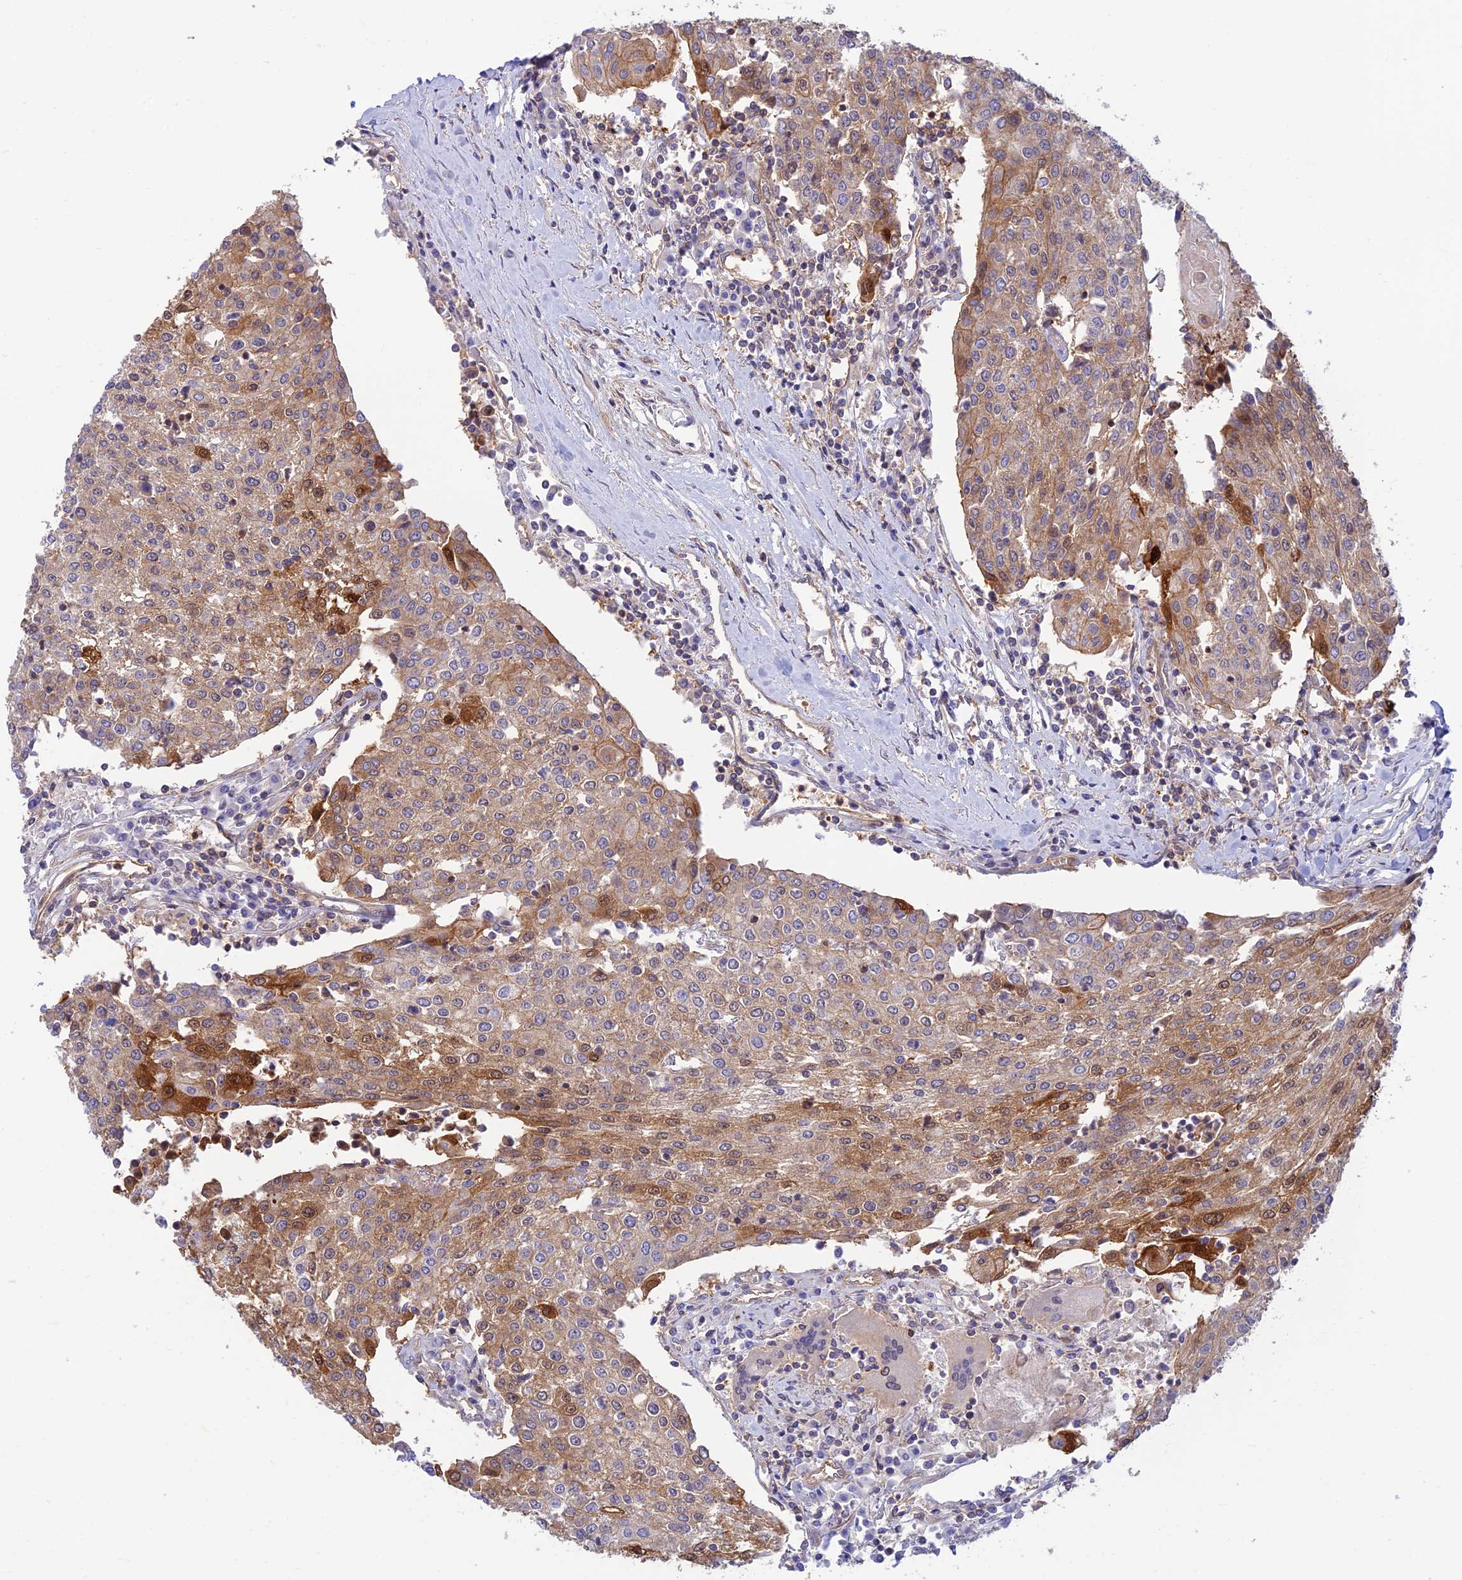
{"staining": {"intensity": "moderate", "quantity": ">75%", "location": "cytoplasmic/membranous,nuclear"}, "tissue": "urothelial cancer", "cell_type": "Tumor cells", "image_type": "cancer", "snomed": [{"axis": "morphology", "description": "Urothelial carcinoma, High grade"}, {"axis": "topography", "description": "Urinary bladder"}], "caption": "Urothelial carcinoma (high-grade) tissue exhibits moderate cytoplasmic/membranous and nuclear staining in approximately >75% of tumor cells", "gene": "PPP1R12C", "patient": {"sex": "female", "age": 85}}